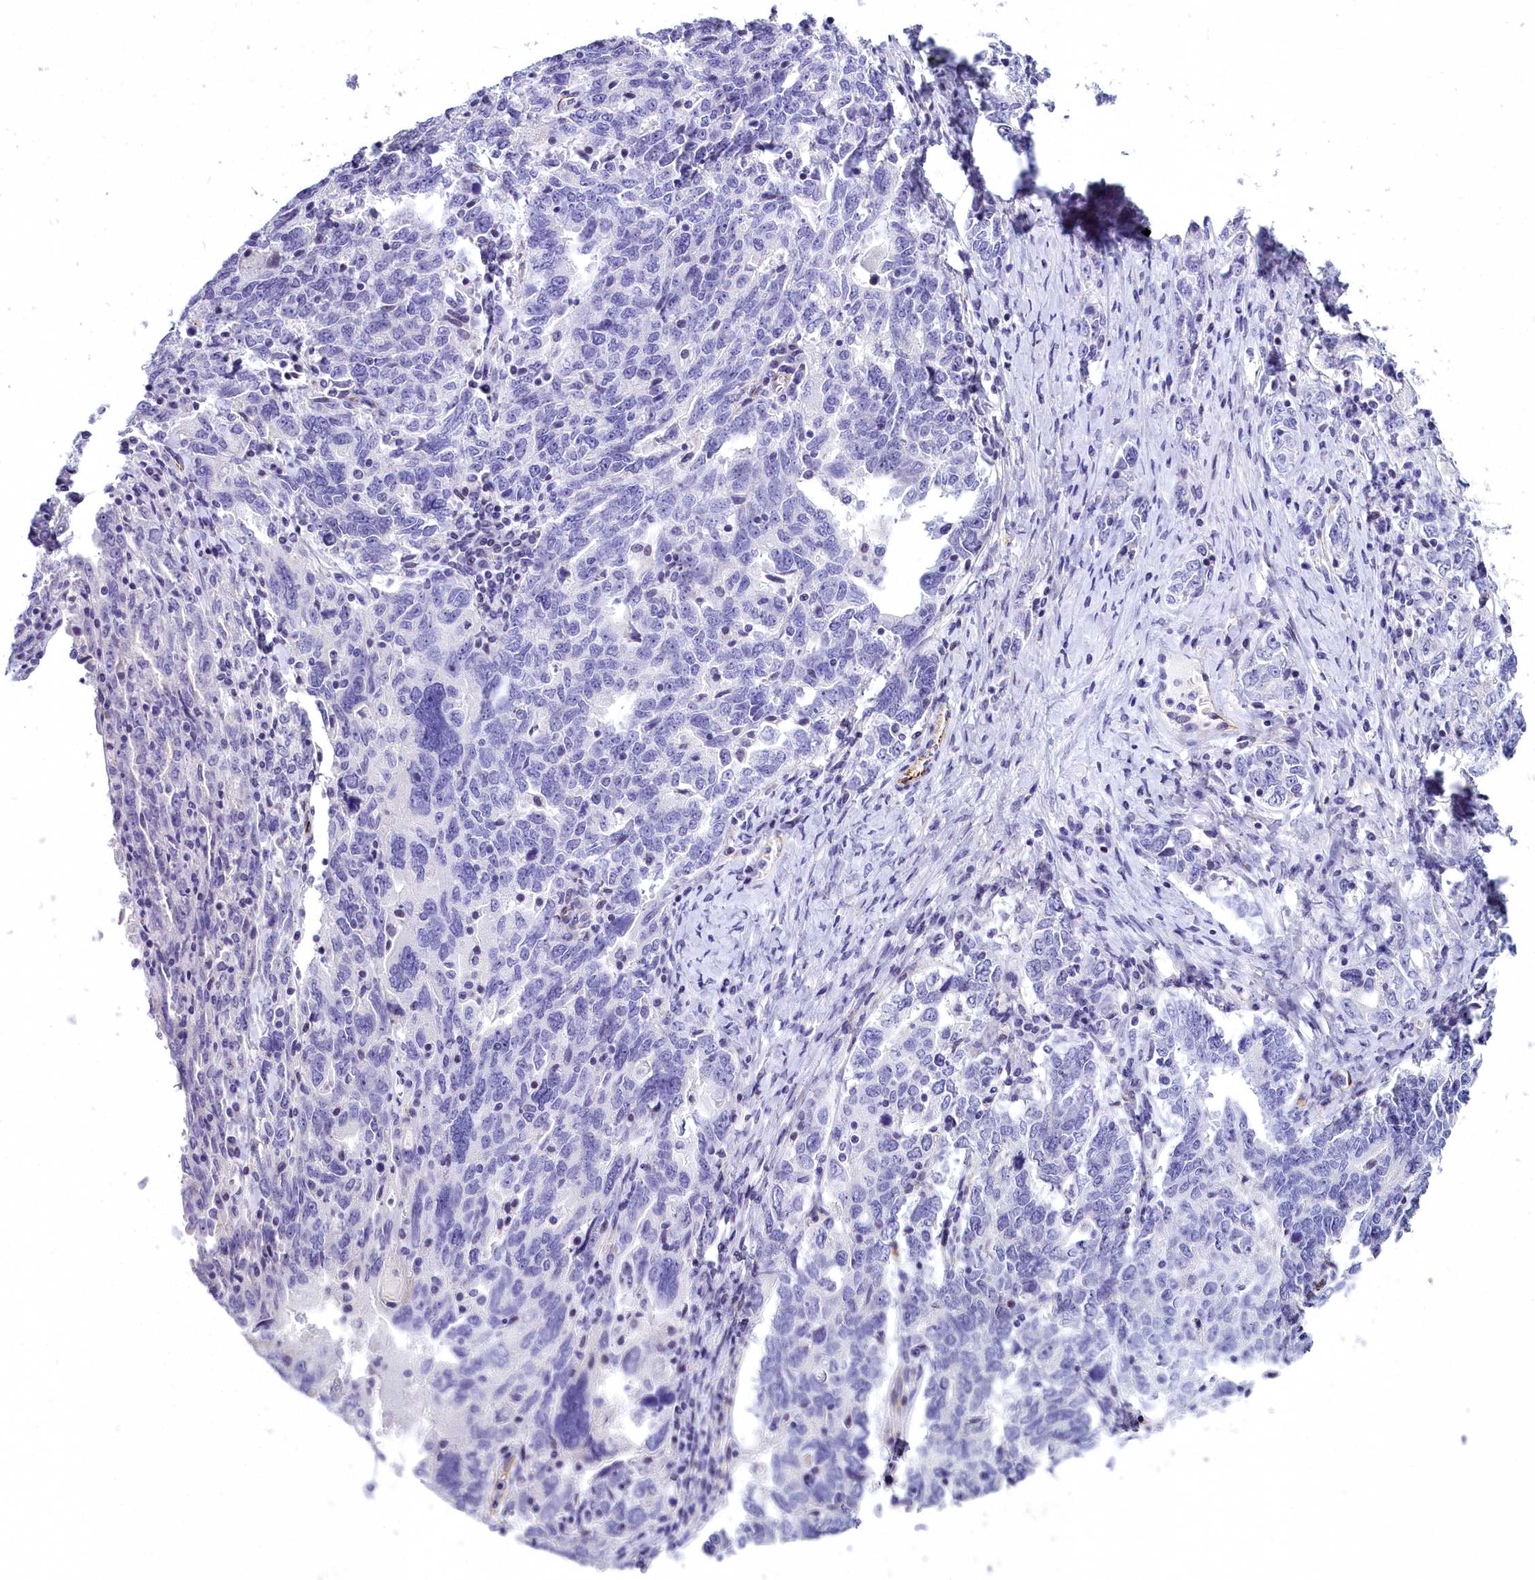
{"staining": {"intensity": "negative", "quantity": "none", "location": "none"}, "tissue": "ovarian cancer", "cell_type": "Tumor cells", "image_type": "cancer", "snomed": [{"axis": "morphology", "description": "Carcinoma, endometroid"}, {"axis": "topography", "description": "Ovary"}], "caption": "Immunohistochemistry (IHC) histopathology image of human endometroid carcinoma (ovarian) stained for a protein (brown), which demonstrates no expression in tumor cells.", "gene": "TIMM22", "patient": {"sex": "female", "age": 62}}